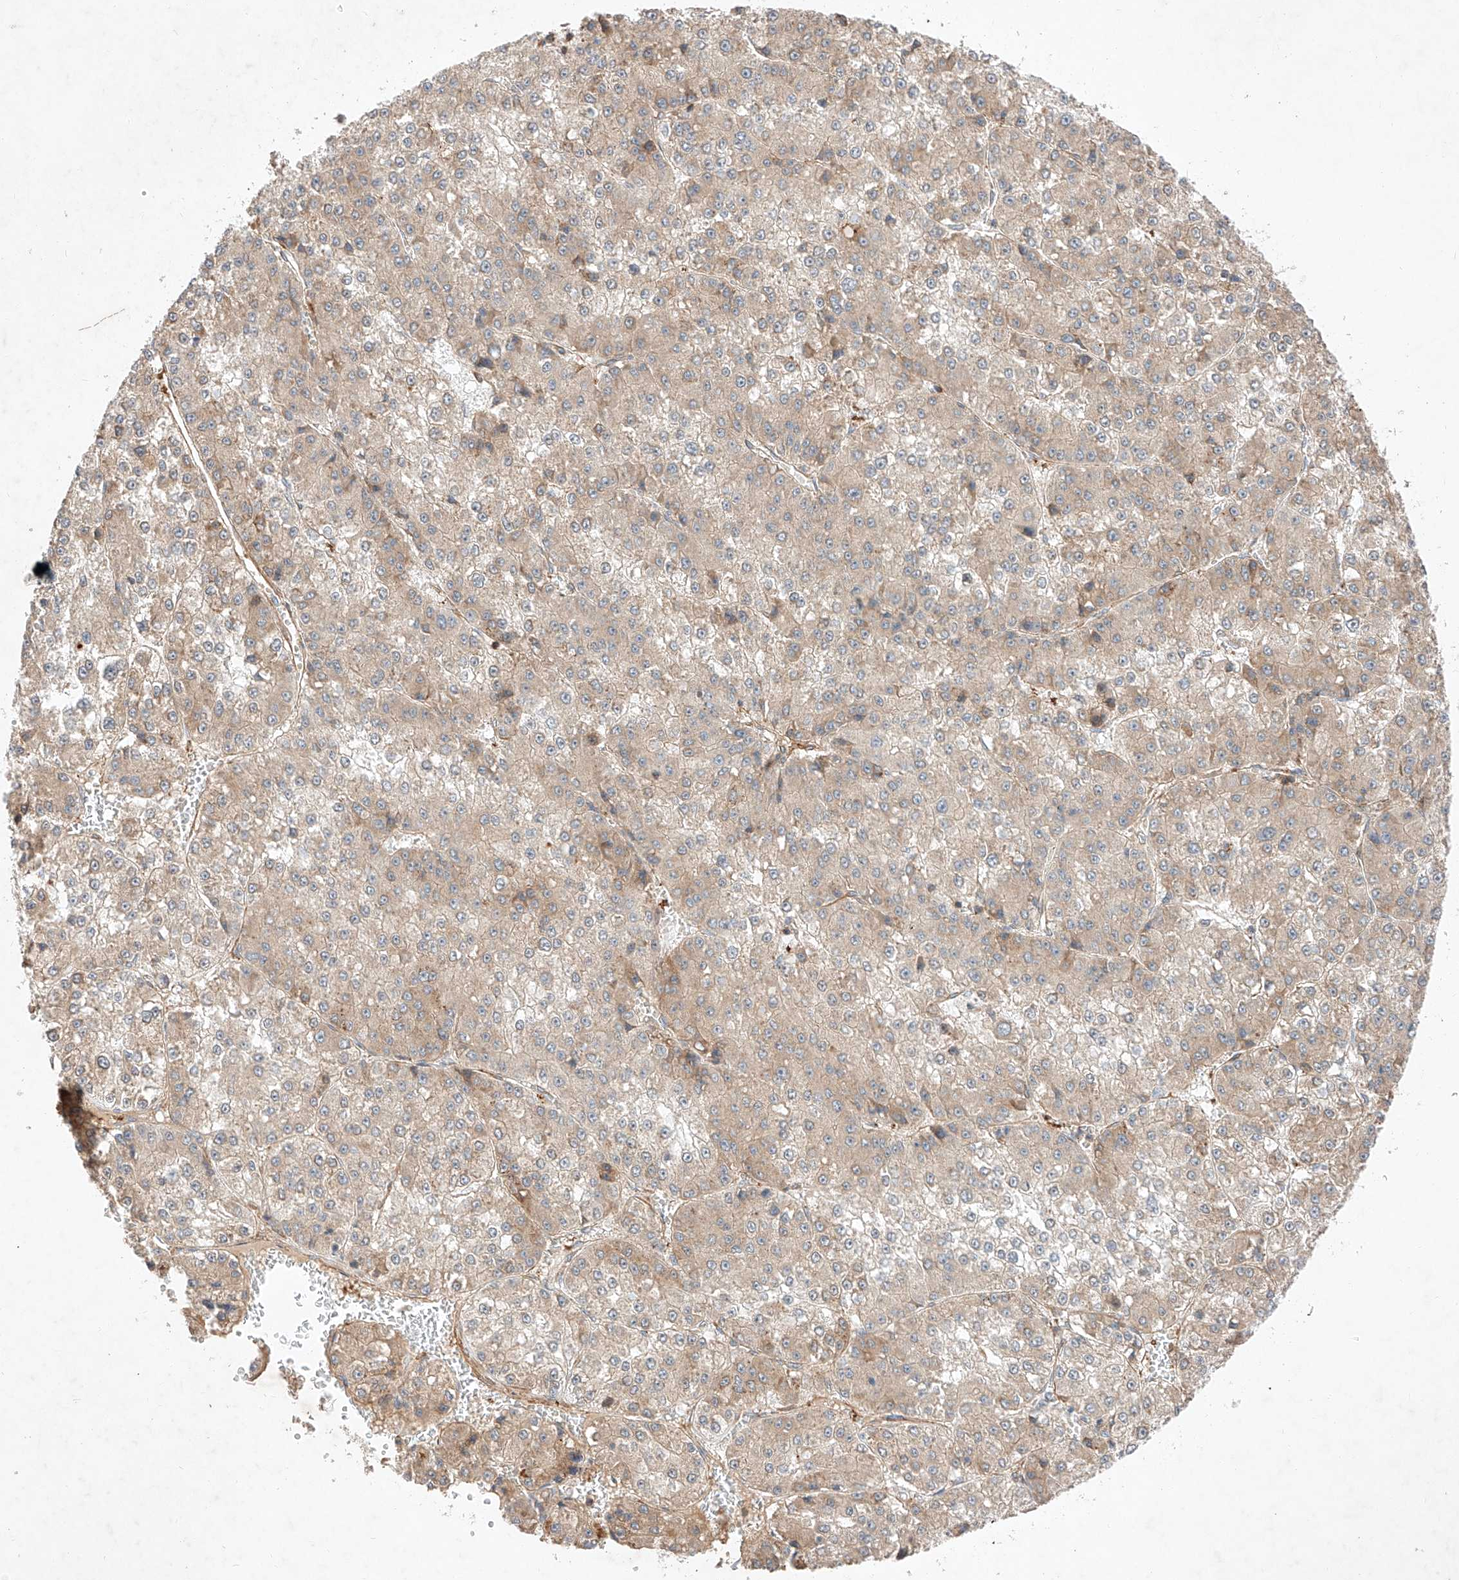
{"staining": {"intensity": "weak", "quantity": ">75%", "location": "cytoplasmic/membranous"}, "tissue": "liver cancer", "cell_type": "Tumor cells", "image_type": "cancer", "snomed": [{"axis": "morphology", "description": "Carcinoma, Hepatocellular, NOS"}, {"axis": "topography", "description": "Liver"}], "caption": "Protein expression analysis of human liver cancer (hepatocellular carcinoma) reveals weak cytoplasmic/membranous expression in about >75% of tumor cells. The staining was performed using DAB, with brown indicating positive protein expression. Nuclei are stained blue with hematoxylin.", "gene": "ARHGAP33", "patient": {"sex": "female", "age": 73}}